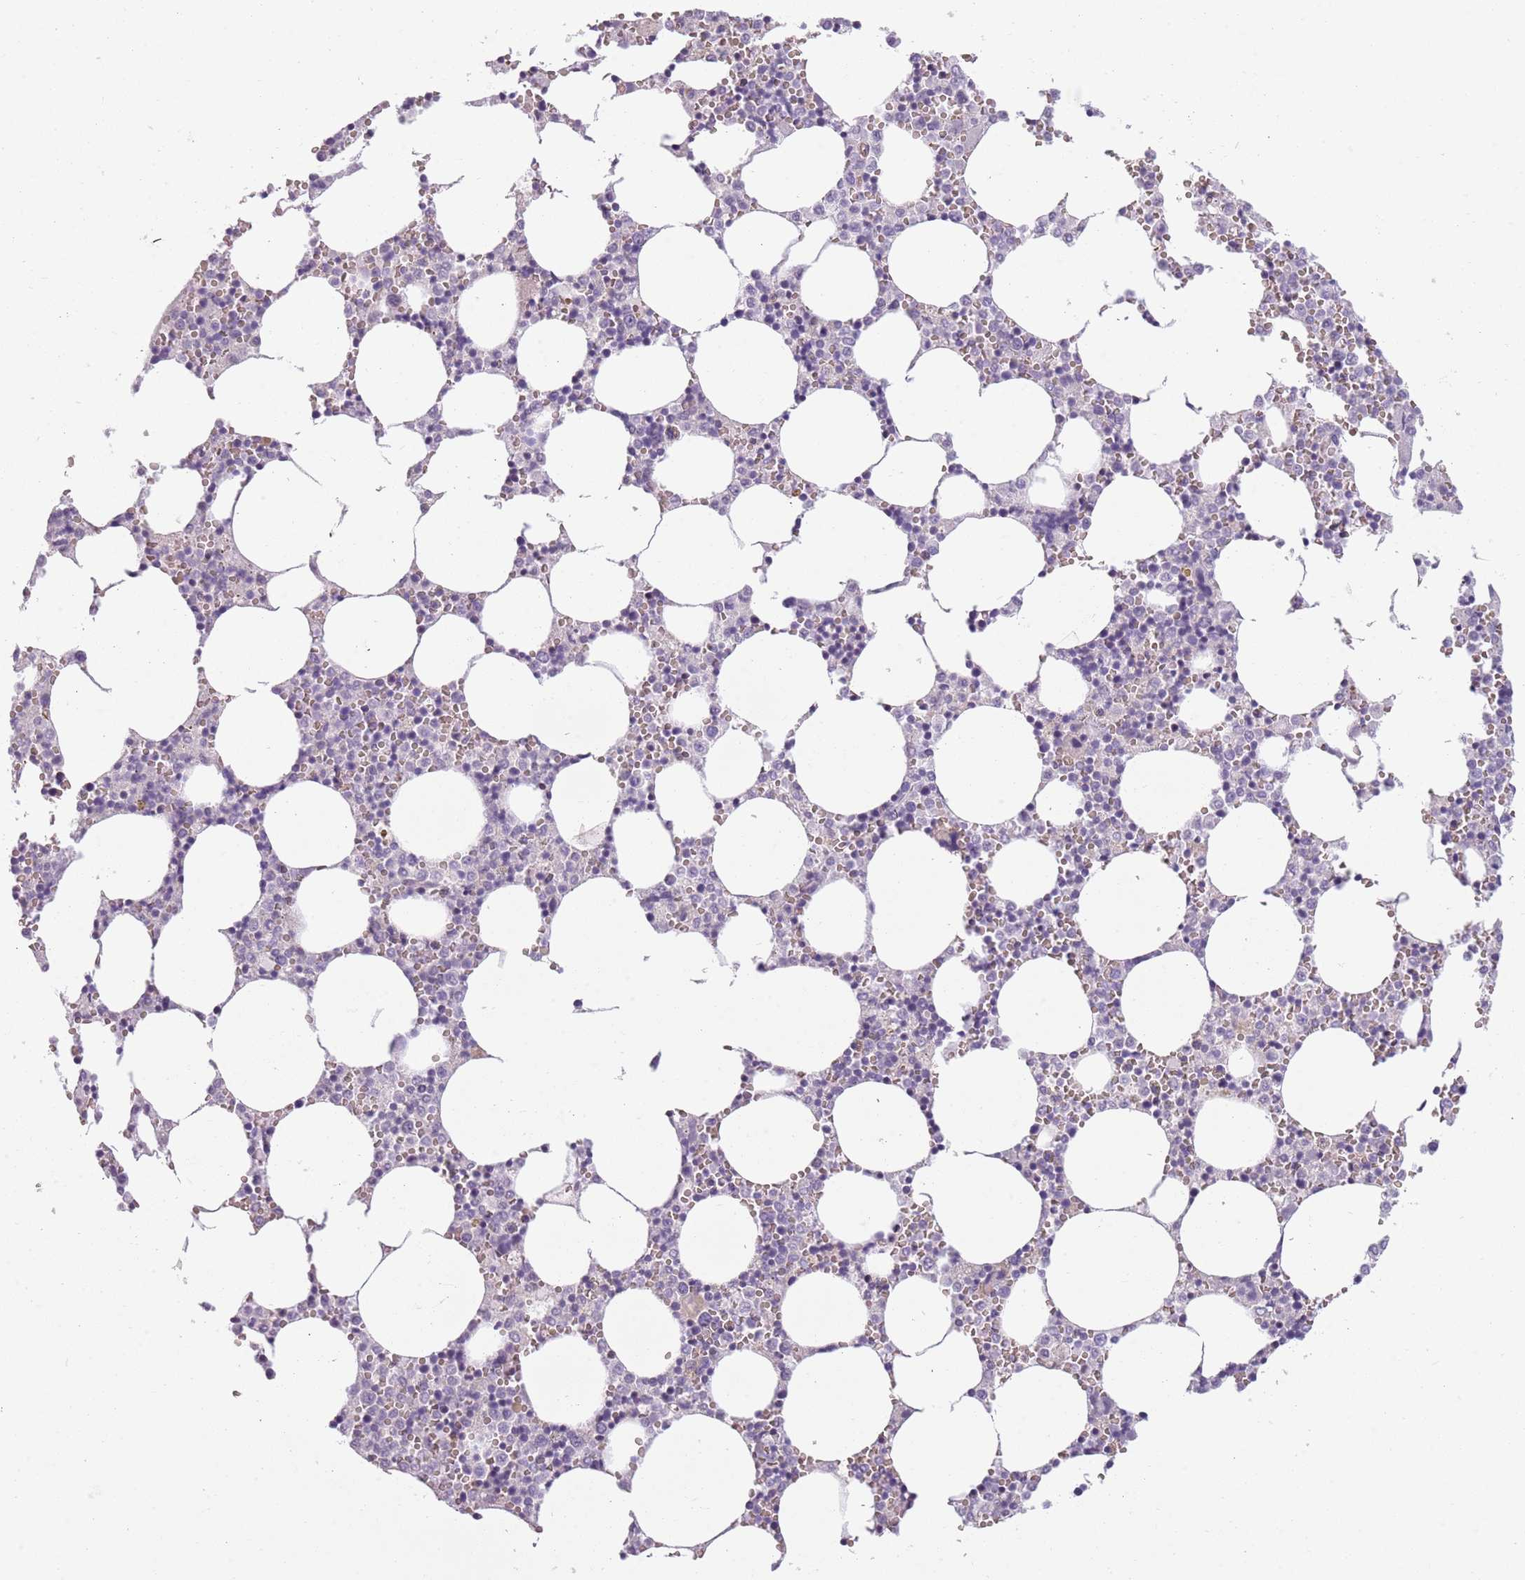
{"staining": {"intensity": "weak", "quantity": "<25%", "location": "cytoplasmic/membranous"}, "tissue": "bone marrow", "cell_type": "Hematopoietic cells", "image_type": "normal", "snomed": [{"axis": "morphology", "description": "Normal tissue, NOS"}, {"axis": "topography", "description": "Bone marrow"}], "caption": "Immunohistochemistry of unremarkable bone marrow reveals no positivity in hematopoietic cells. (Stains: DAB (3,3'-diaminobenzidine) immunohistochemistry (IHC) with hematoxylin counter stain, Microscopy: brightfield microscopy at high magnification).", "gene": "TLCD2", "patient": {"sex": "female", "age": 64}}